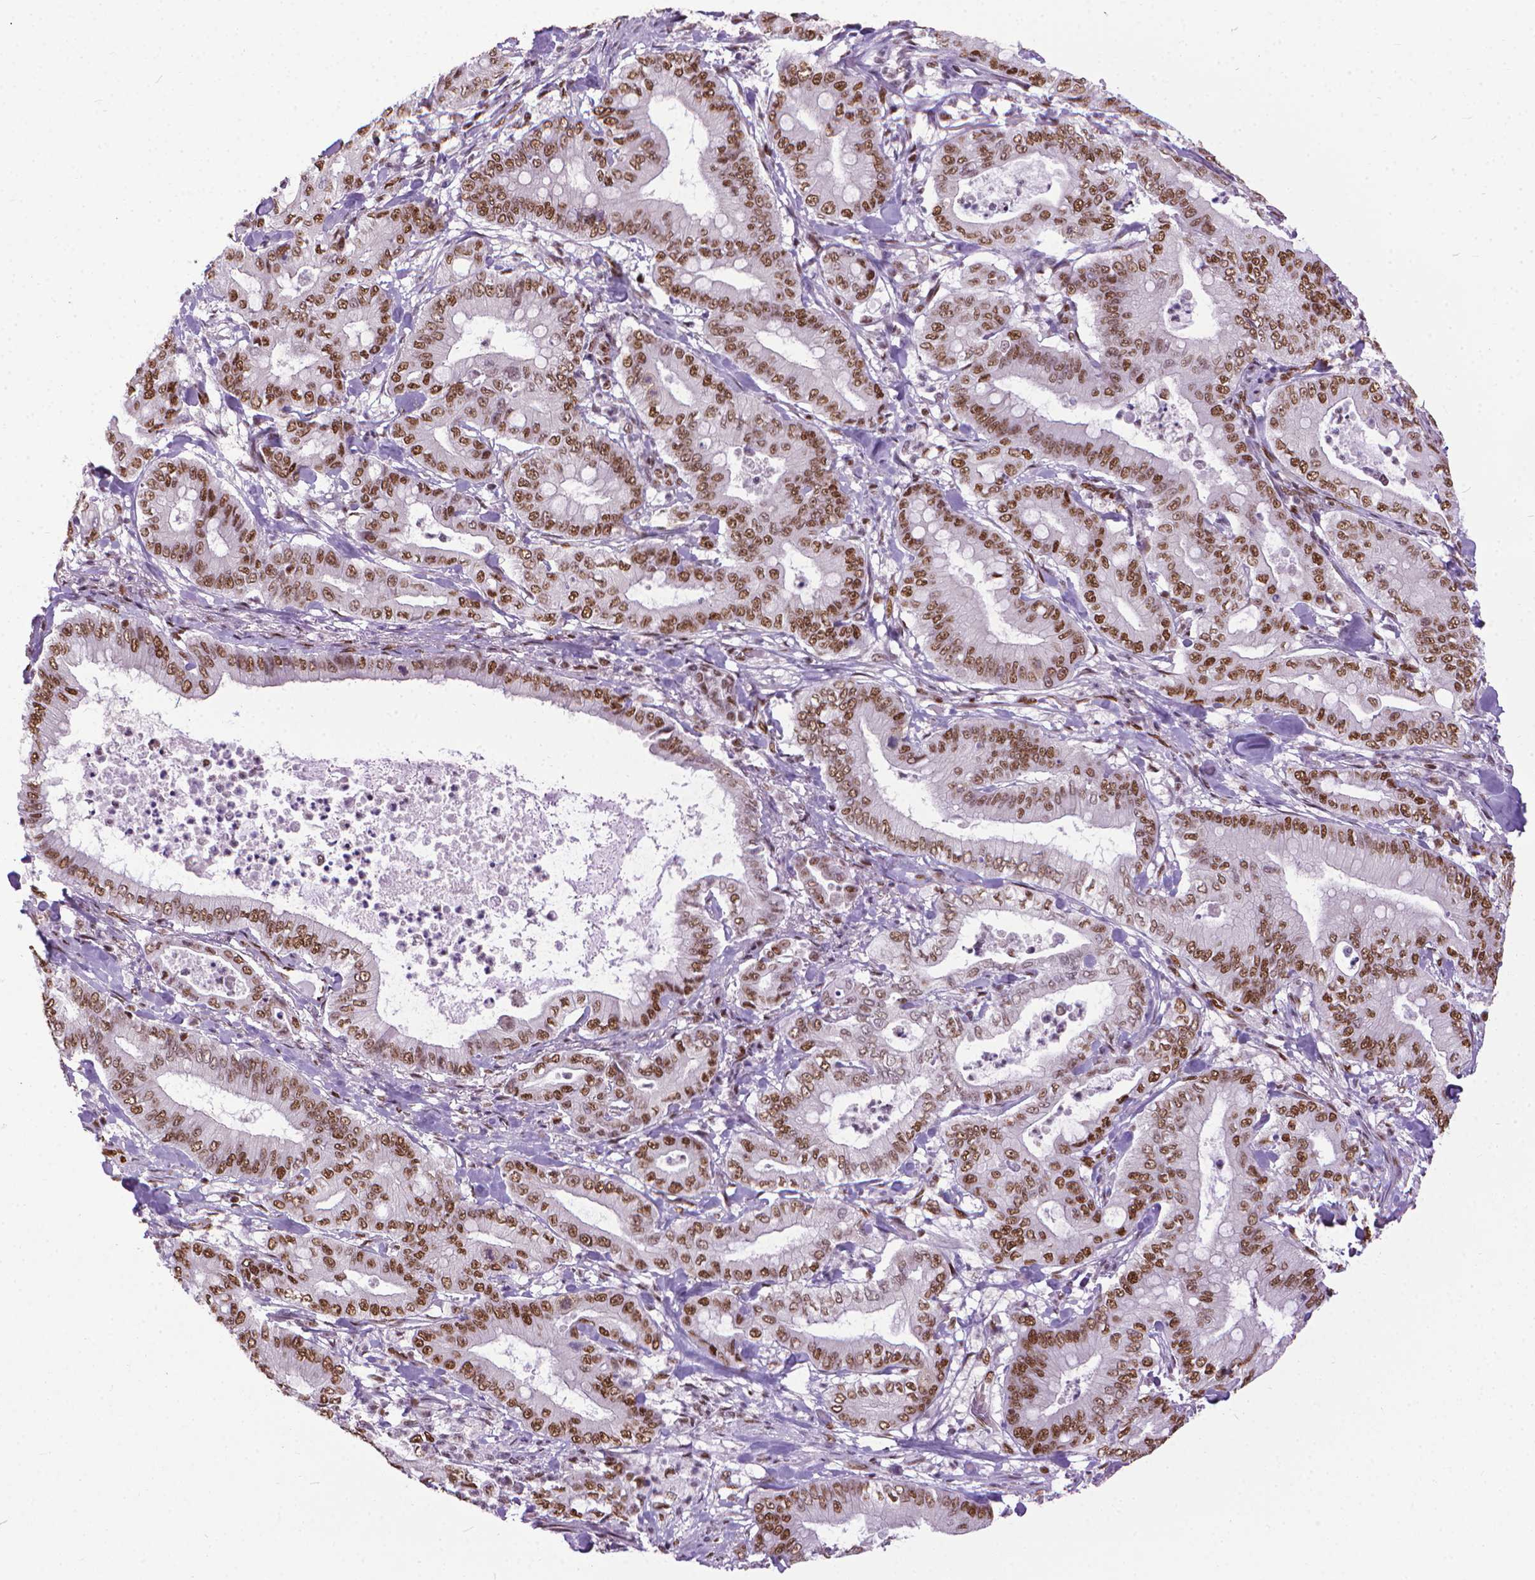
{"staining": {"intensity": "moderate", "quantity": ">75%", "location": "nuclear"}, "tissue": "pancreatic cancer", "cell_type": "Tumor cells", "image_type": "cancer", "snomed": [{"axis": "morphology", "description": "Adenocarcinoma, NOS"}, {"axis": "topography", "description": "Pancreas"}], "caption": "A brown stain labels moderate nuclear positivity of a protein in pancreatic cancer tumor cells. The staining is performed using DAB brown chromogen to label protein expression. The nuclei are counter-stained blue using hematoxylin.", "gene": "AKAP8", "patient": {"sex": "male", "age": 71}}